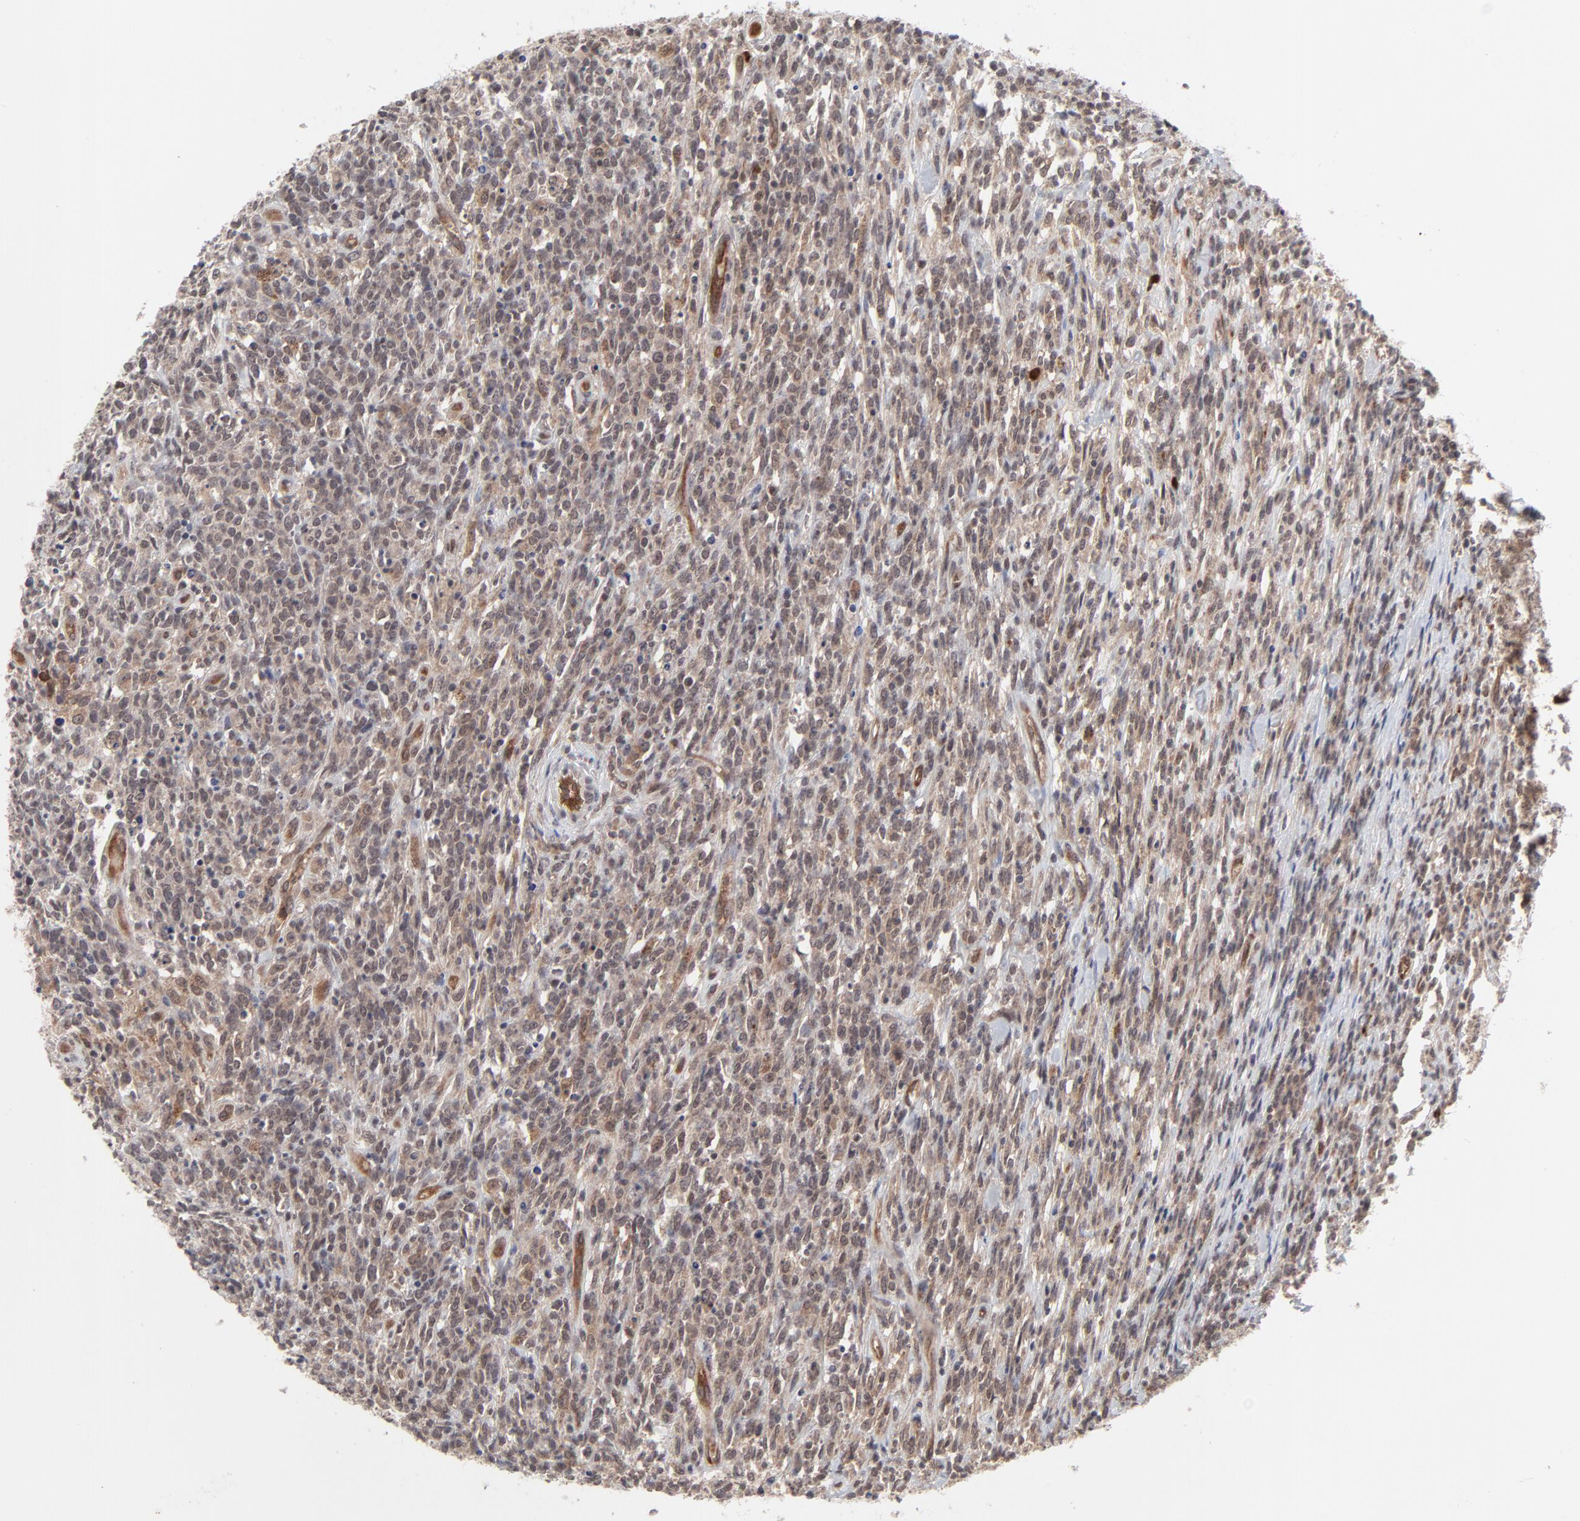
{"staining": {"intensity": "moderate", "quantity": ">75%", "location": "cytoplasmic/membranous"}, "tissue": "lymphoma", "cell_type": "Tumor cells", "image_type": "cancer", "snomed": [{"axis": "morphology", "description": "Malignant lymphoma, non-Hodgkin's type, High grade"}, {"axis": "topography", "description": "Lymph node"}], "caption": "Tumor cells display medium levels of moderate cytoplasmic/membranous positivity in approximately >75% of cells in human malignant lymphoma, non-Hodgkin's type (high-grade).", "gene": "CASP10", "patient": {"sex": "female", "age": 73}}